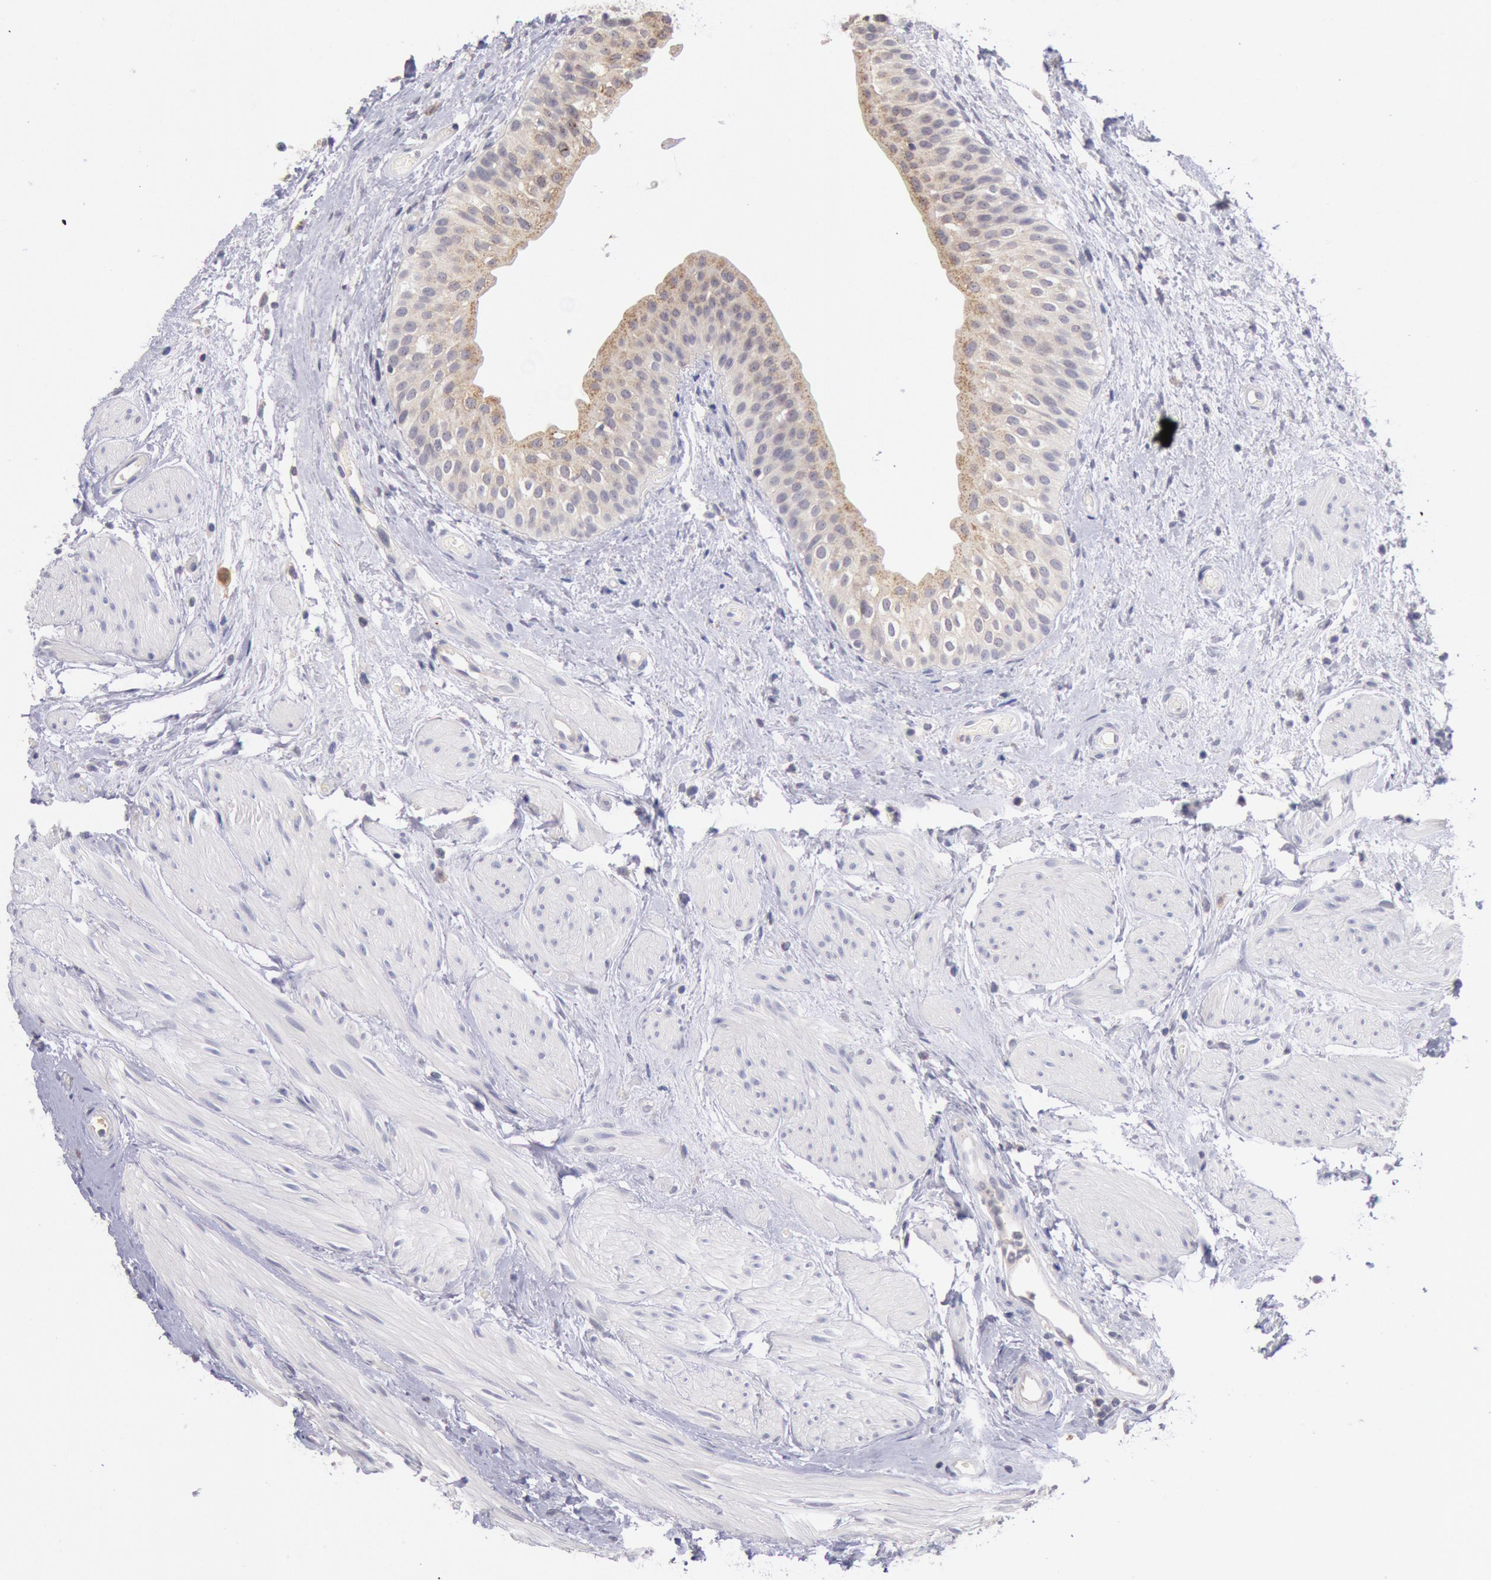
{"staining": {"intensity": "weak", "quantity": ">75%", "location": "cytoplasmic/membranous"}, "tissue": "urinary bladder", "cell_type": "Urothelial cells", "image_type": "normal", "snomed": [{"axis": "morphology", "description": "Normal tissue, NOS"}, {"axis": "topography", "description": "Urinary bladder"}], "caption": "The histopathology image reveals immunohistochemical staining of unremarkable urinary bladder. There is weak cytoplasmic/membranous expression is appreciated in approximately >75% of urothelial cells. The protein is stained brown, and the nuclei are stained in blue (DAB IHC with brightfield microscopy, high magnification).", "gene": "GAL3ST1", "patient": {"sex": "female", "age": 55}}